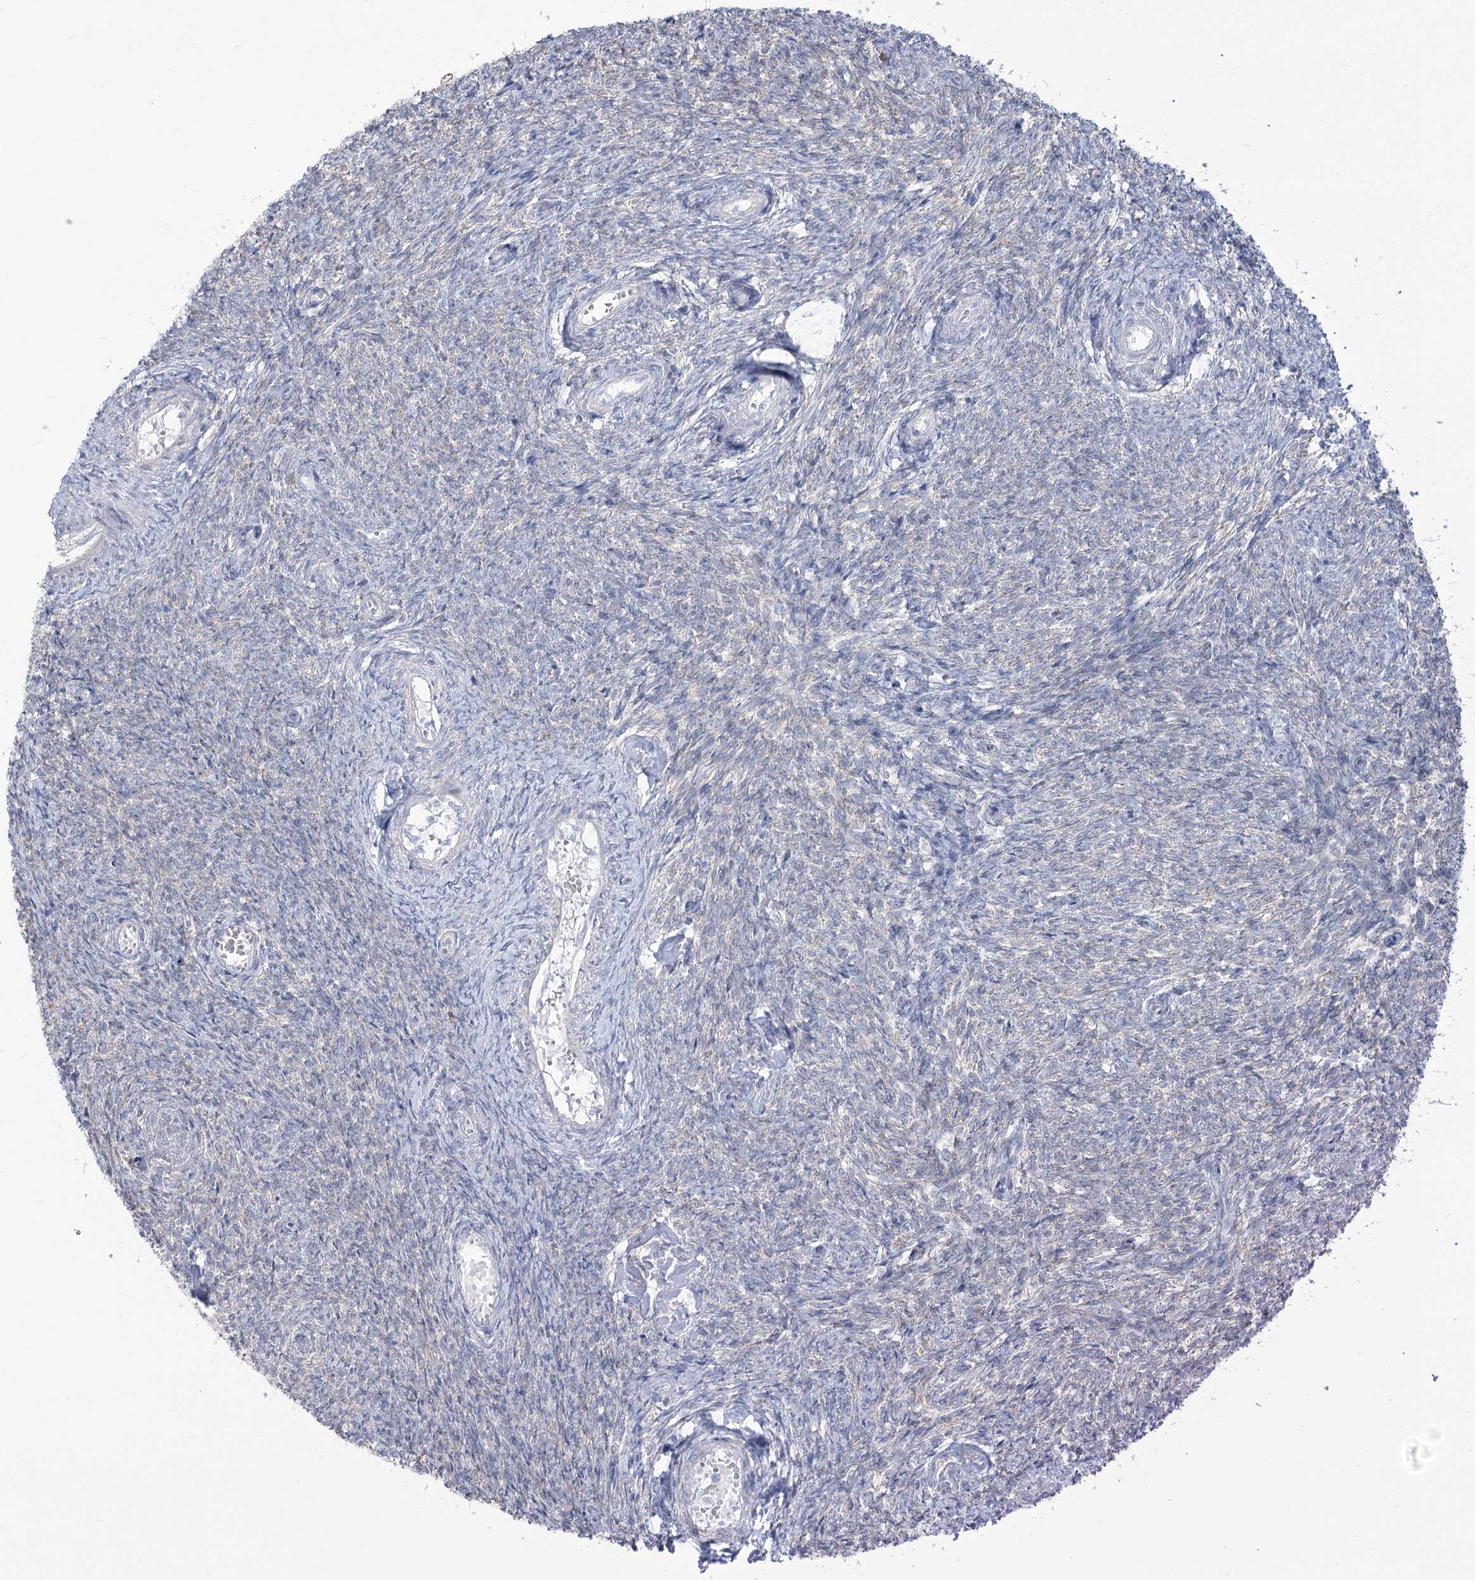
{"staining": {"intensity": "negative", "quantity": "none", "location": "none"}, "tissue": "ovary", "cell_type": "Follicle cells", "image_type": "normal", "snomed": [{"axis": "morphology", "description": "Normal tissue, NOS"}, {"axis": "topography", "description": "Ovary"}], "caption": "The immunohistochemistry micrograph has no significant staining in follicle cells of ovary. (DAB (3,3'-diaminobenzidine) immunohistochemistry visualized using brightfield microscopy, high magnification).", "gene": "STT3B", "patient": {"sex": "female", "age": 44}}